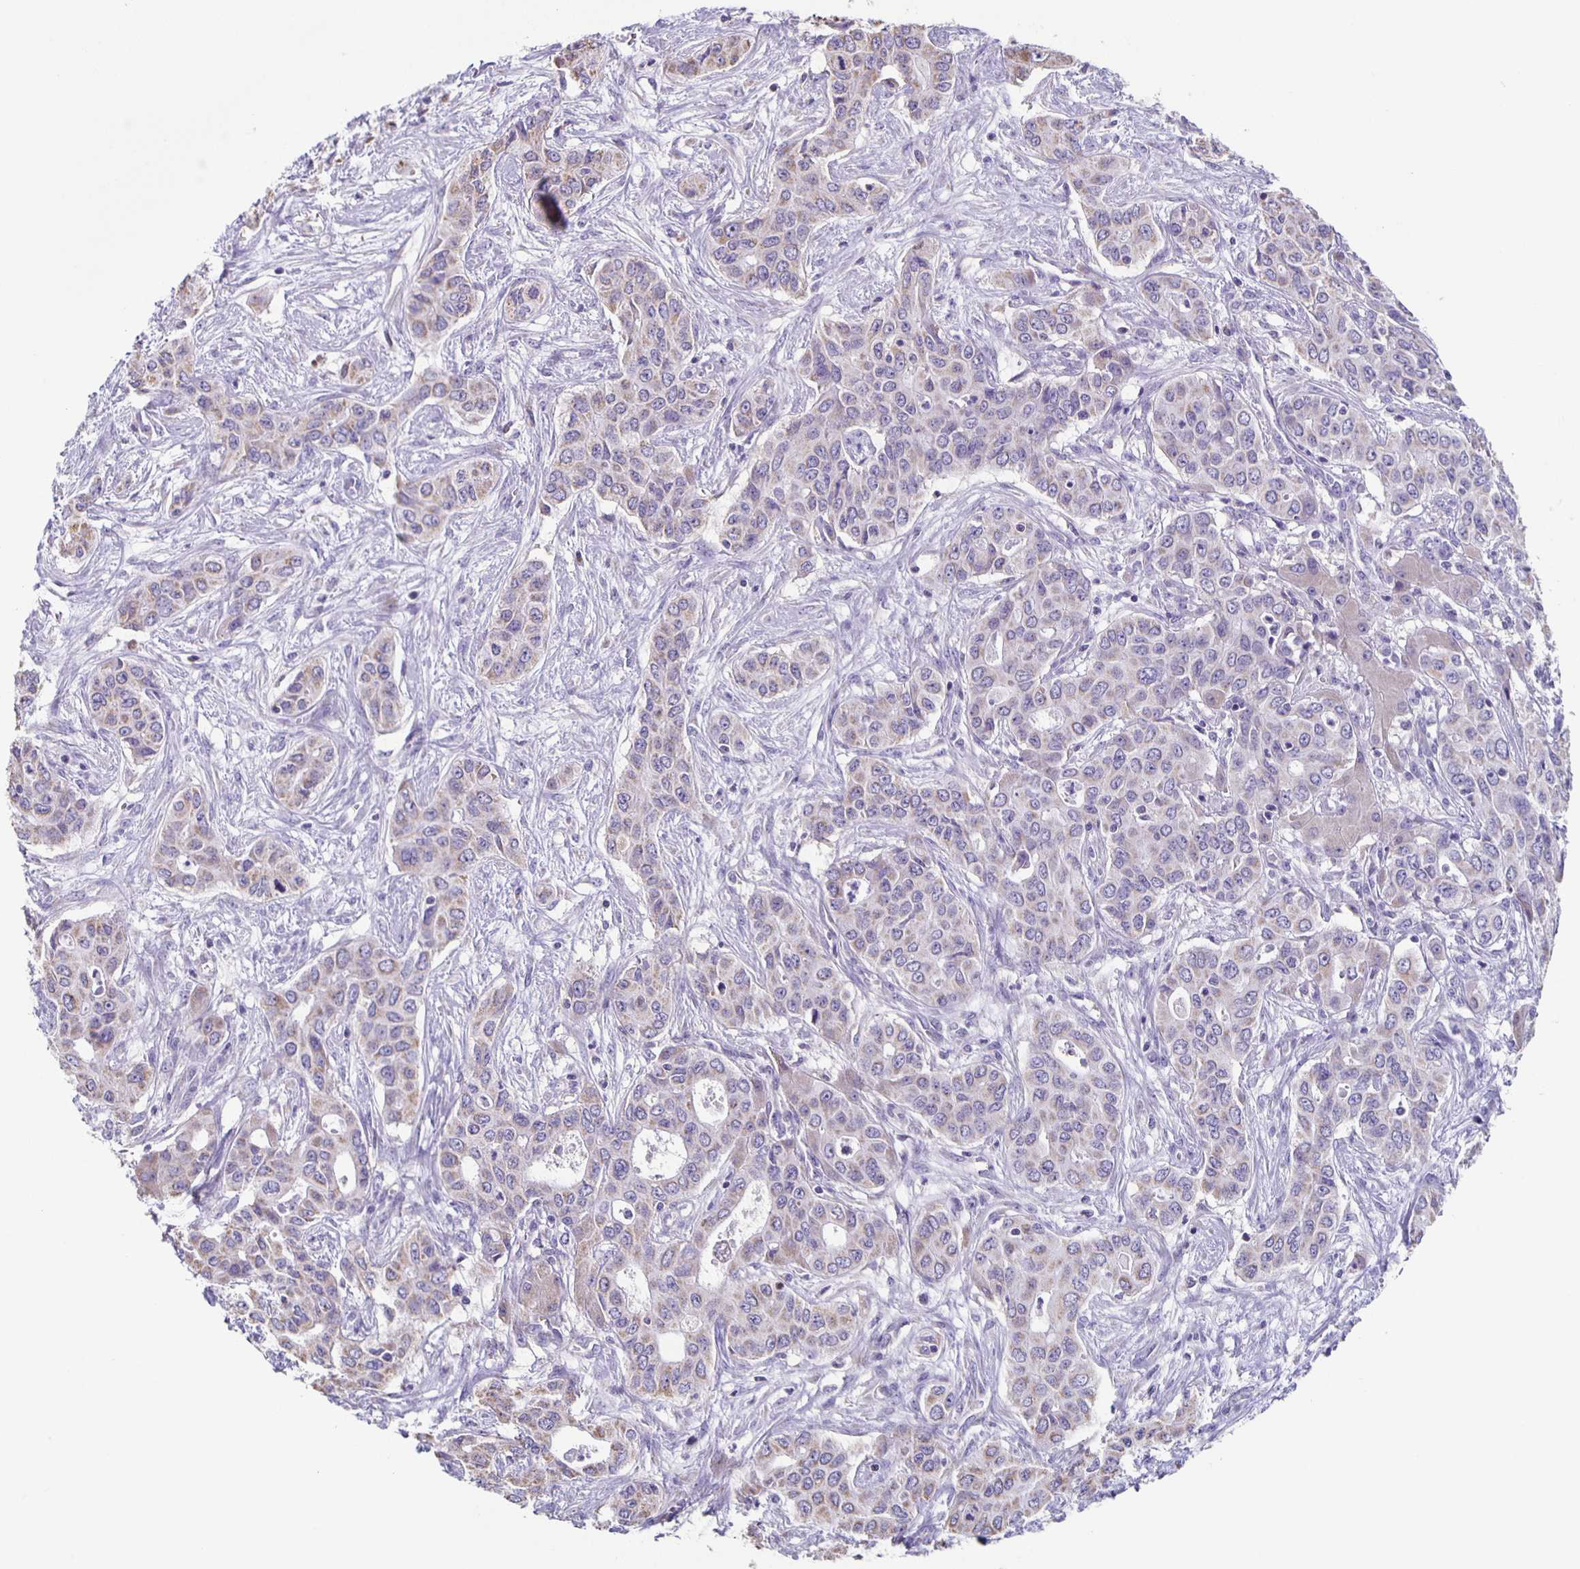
{"staining": {"intensity": "weak", "quantity": "25%-75%", "location": "cytoplasmic/membranous"}, "tissue": "liver cancer", "cell_type": "Tumor cells", "image_type": "cancer", "snomed": [{"axis": "morphology", "description": "Cholangiocarcinoma"}, {"axis": "topography", "description": "Liver"}], "caption": "Liver cancer (cholangiocarcinoma) stained for a protein demonstrates weak cytoplasmic/membranous positivity in tumor cells.", "gene": "TPPP", "patient": {"sex": "female", "age": 65}}